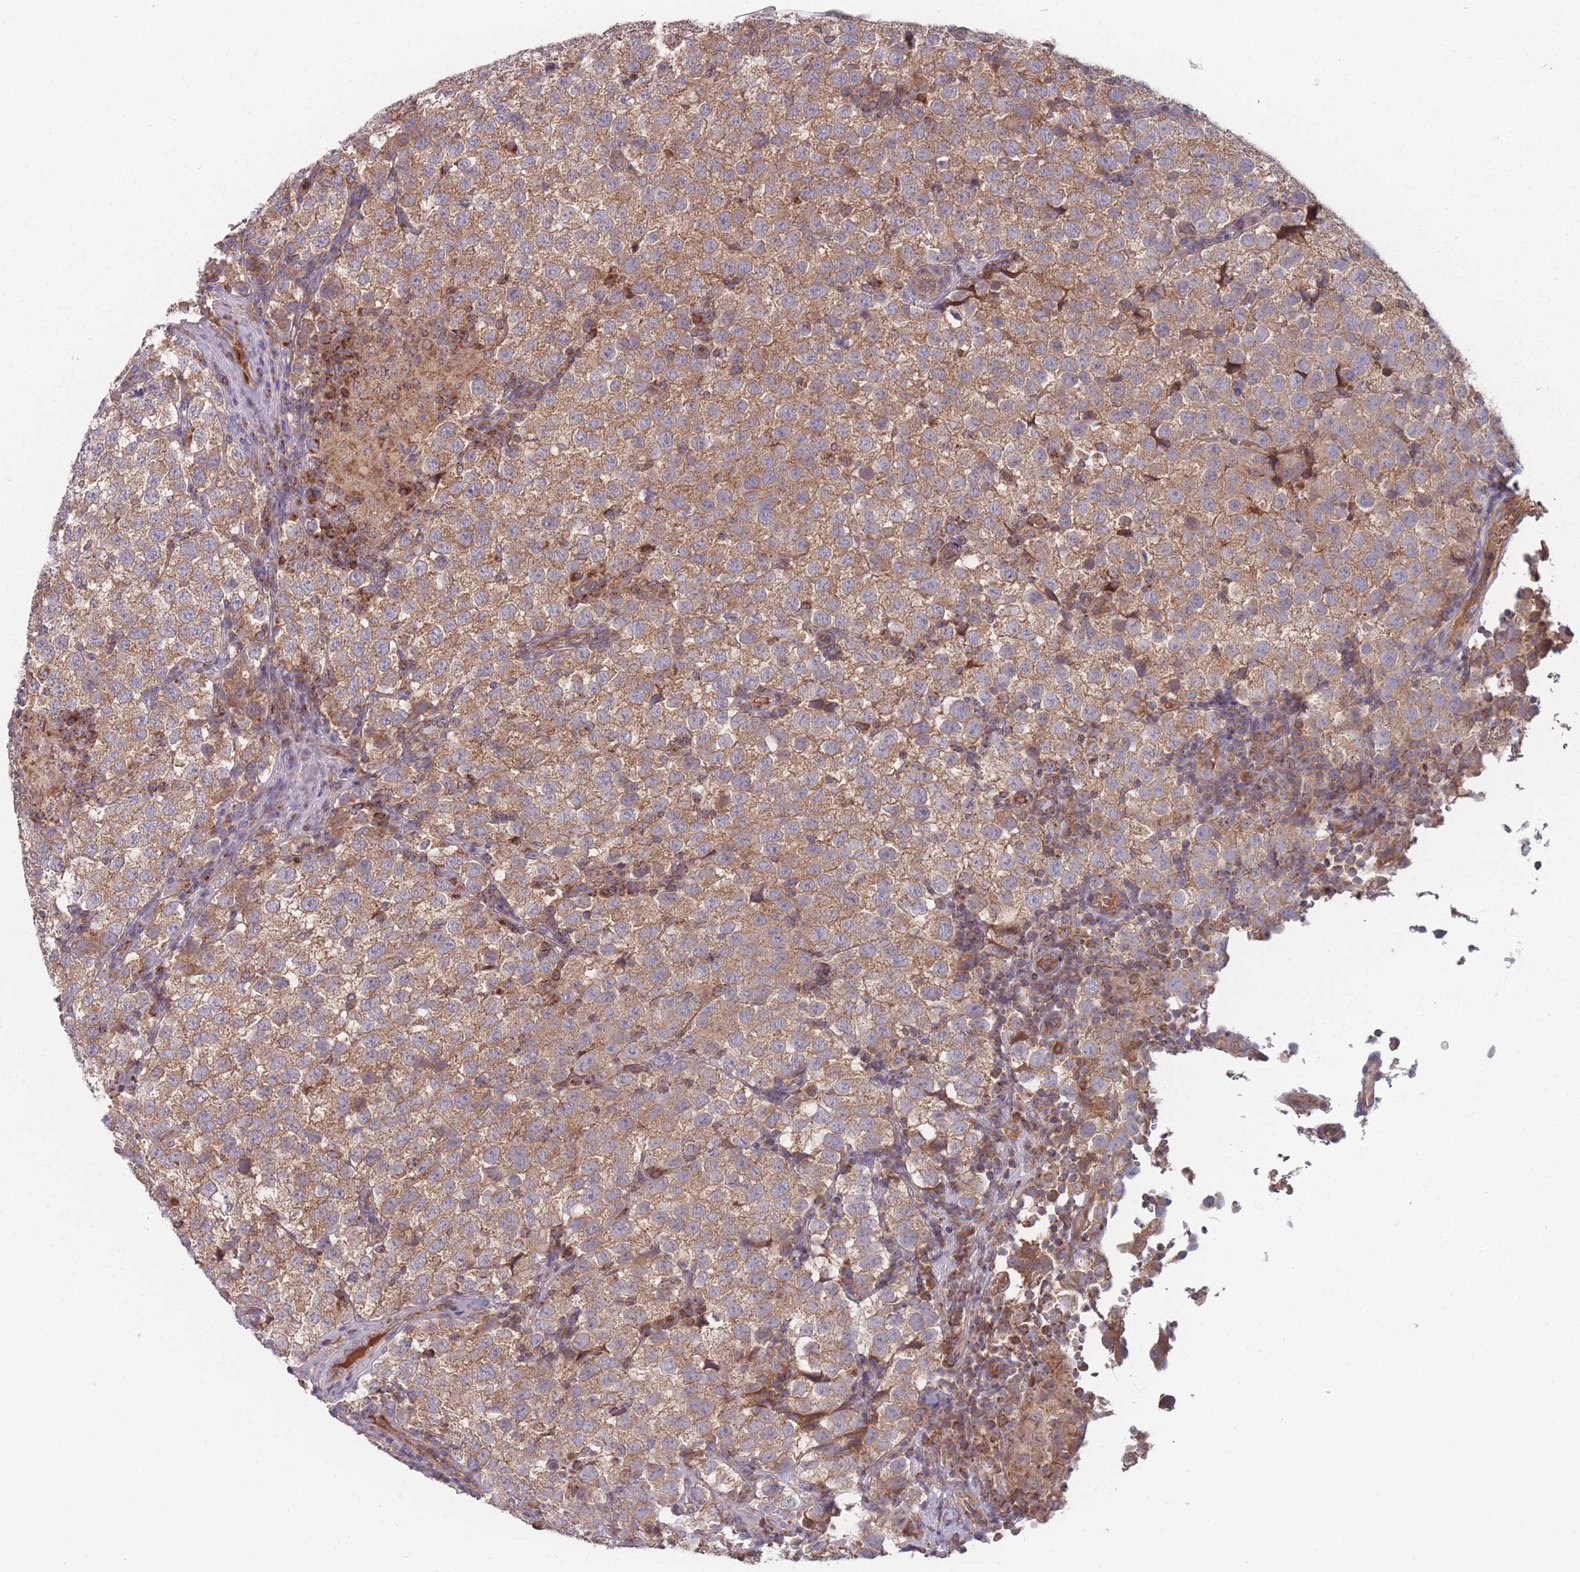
{"staining": {"intensity": "moderate", "quantity": ">75%", "location": "cytoplasmic/membranous"}, "tissue": "testis cancer", "cell_type": "Tumor cells", "image_type": "cancer", "snomed": [{"axis": "morphology", "description": "Seminoma, NOS"}, {"axis": "topography", "description": "Testis"}], "caption": "A high-resolution photomicrograph shows IHC staining of testis cancer, which exhibits moderate cytoplasmic/membranous positivity in about >75% of tumor cells.", "gene": "ATP5MG", "patient": {"sex": "male", "age": 34}}